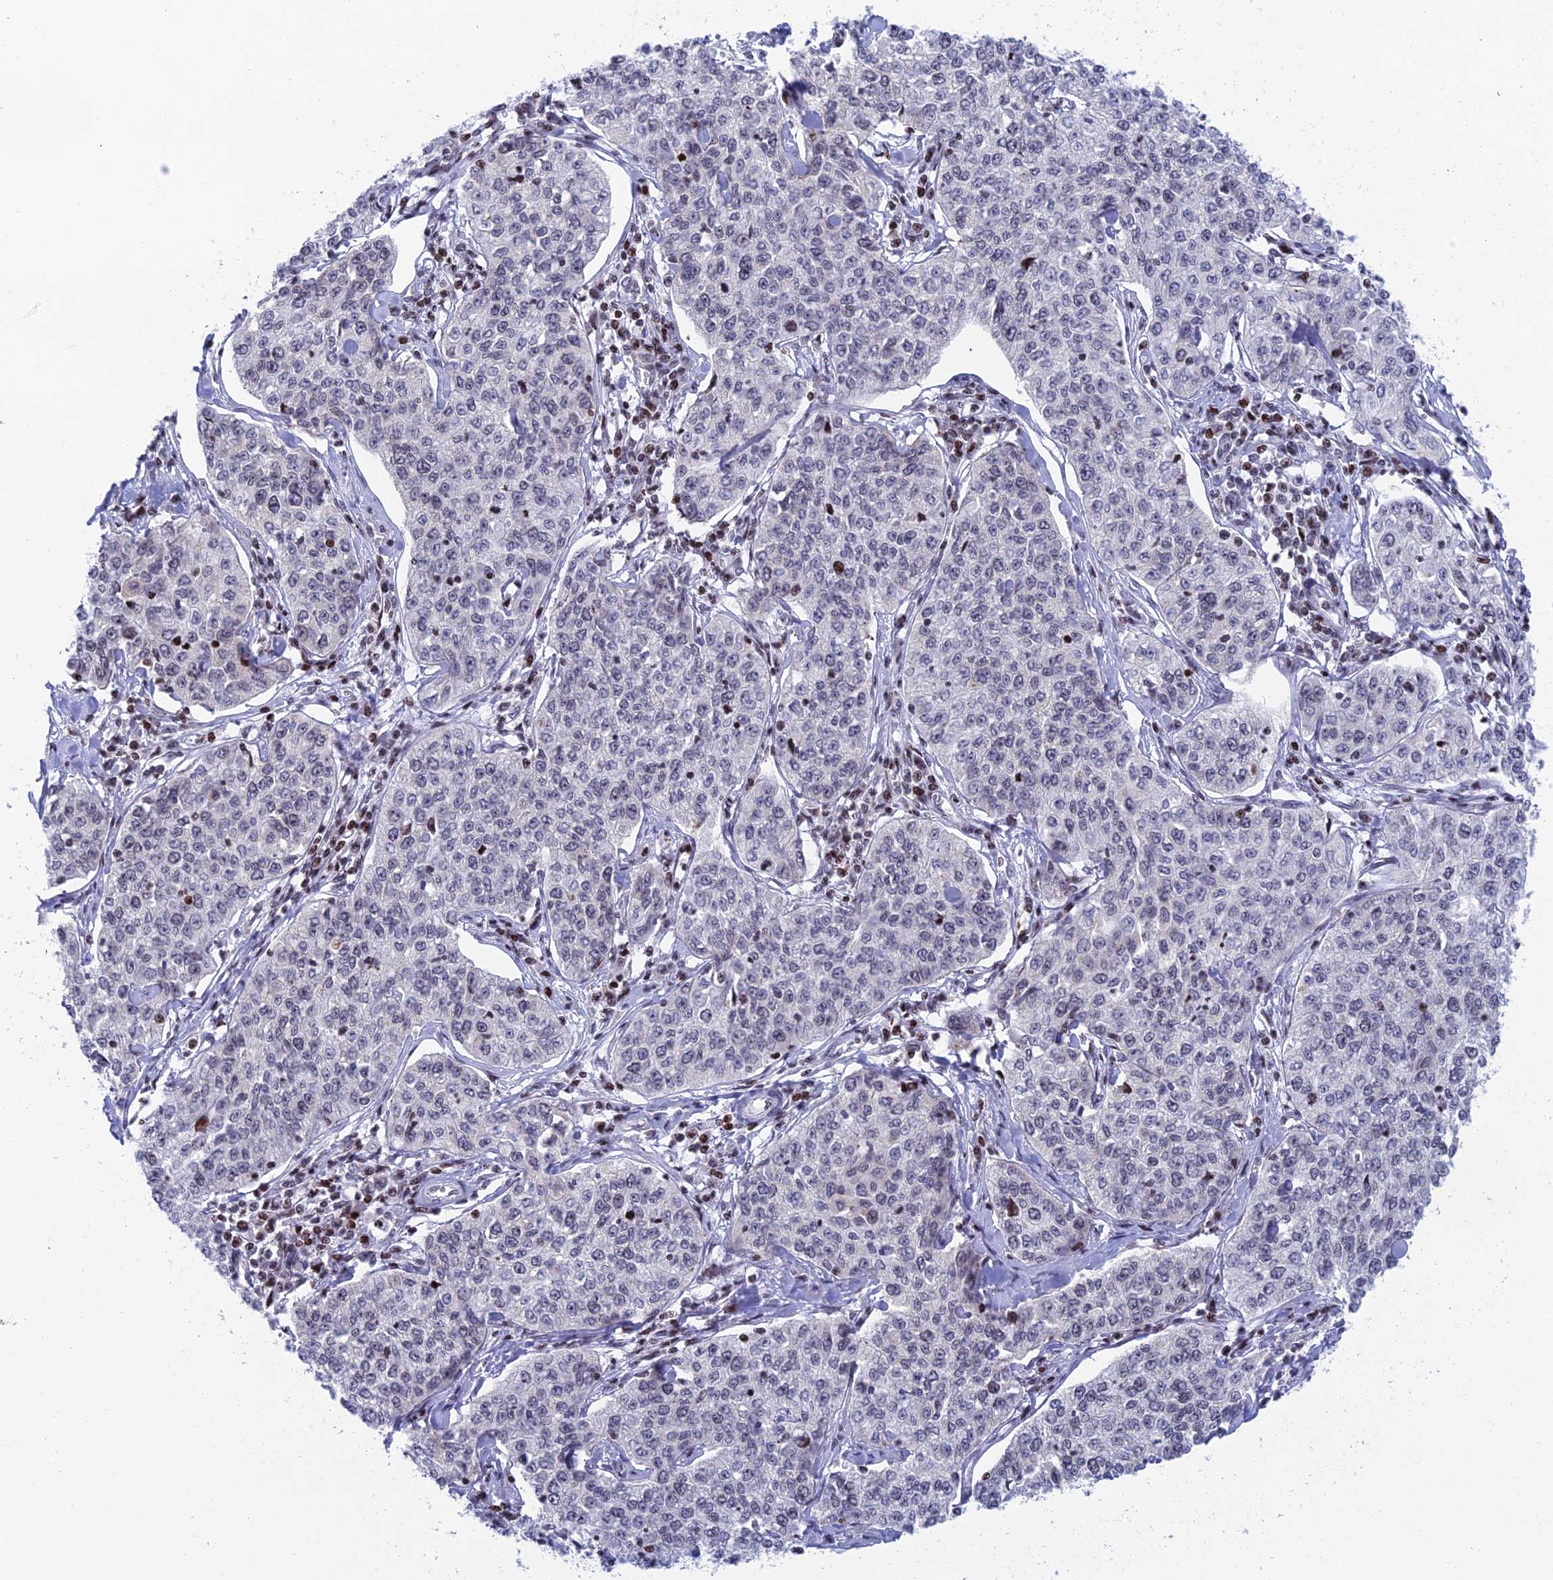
{"staining": {"intensity": "negative", "quantity": "none", "location": "none"}, "tissue": "cervical cancer", "cell_type": "Tumor cells", "image_type": "cancer", "snomed": [{"axis": "morphology", "description": "Squamous cell carcinoma, NOS"}, {"axis": "topography", "description": "Cervix"}], "caption": "Tumor cells are negative for brown protein staining in squamous cell carcinoma (cervical).", "gene": "AFF3", "patient": {"sex": "female", "age": 35}}